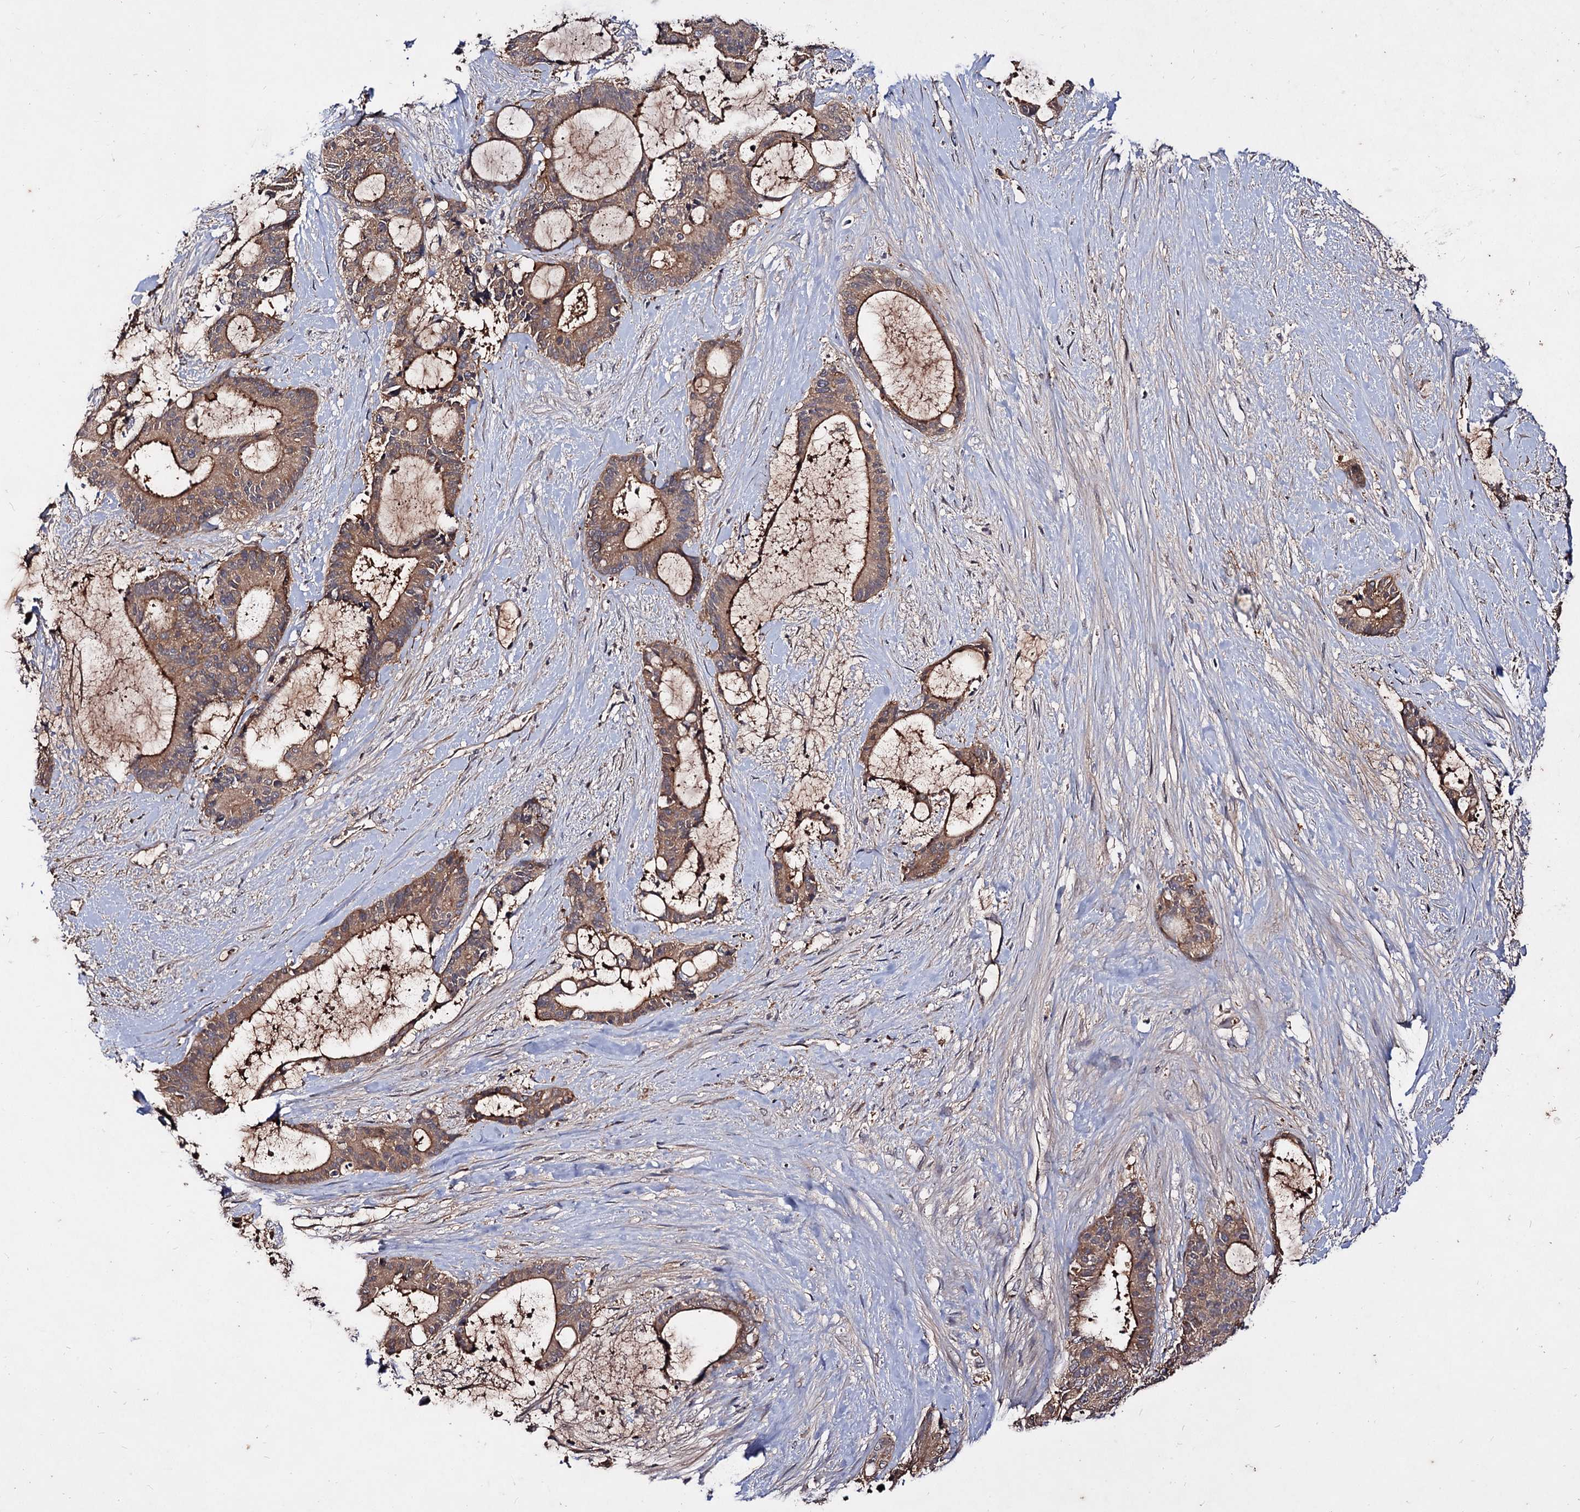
{"staining": {"intensity": "moderate", "quantity": ">75%", "location": "cytoplasmic/membranous"}, "tissue": "liver cancer", "cell_type": "Tumor cells", "image_type": "cancer", "snomed": [{"axis": "morphology", "description": "Normal tissue, NOS"}, {"axis": "morphology", "description": "Cholangiocarcinoma"}, {"axis": "topography", "description": "Liver"}, {"axis": "topography", "description": "Peripheral nerve tissue"}], "caption": "Immunohistochemistry image of neoplastic tissue: human liver cholangiocarcinoma stained using immunohistochemistry (IHC) displays medium levels of moderate protein expression localized specifically in the cytoplasmic/membranous of tumor cells, appearing as a cytoplasmic/membranous brown color.", "gene": "ARFIP2", "patient": {"sex": "female", "age": 73}}